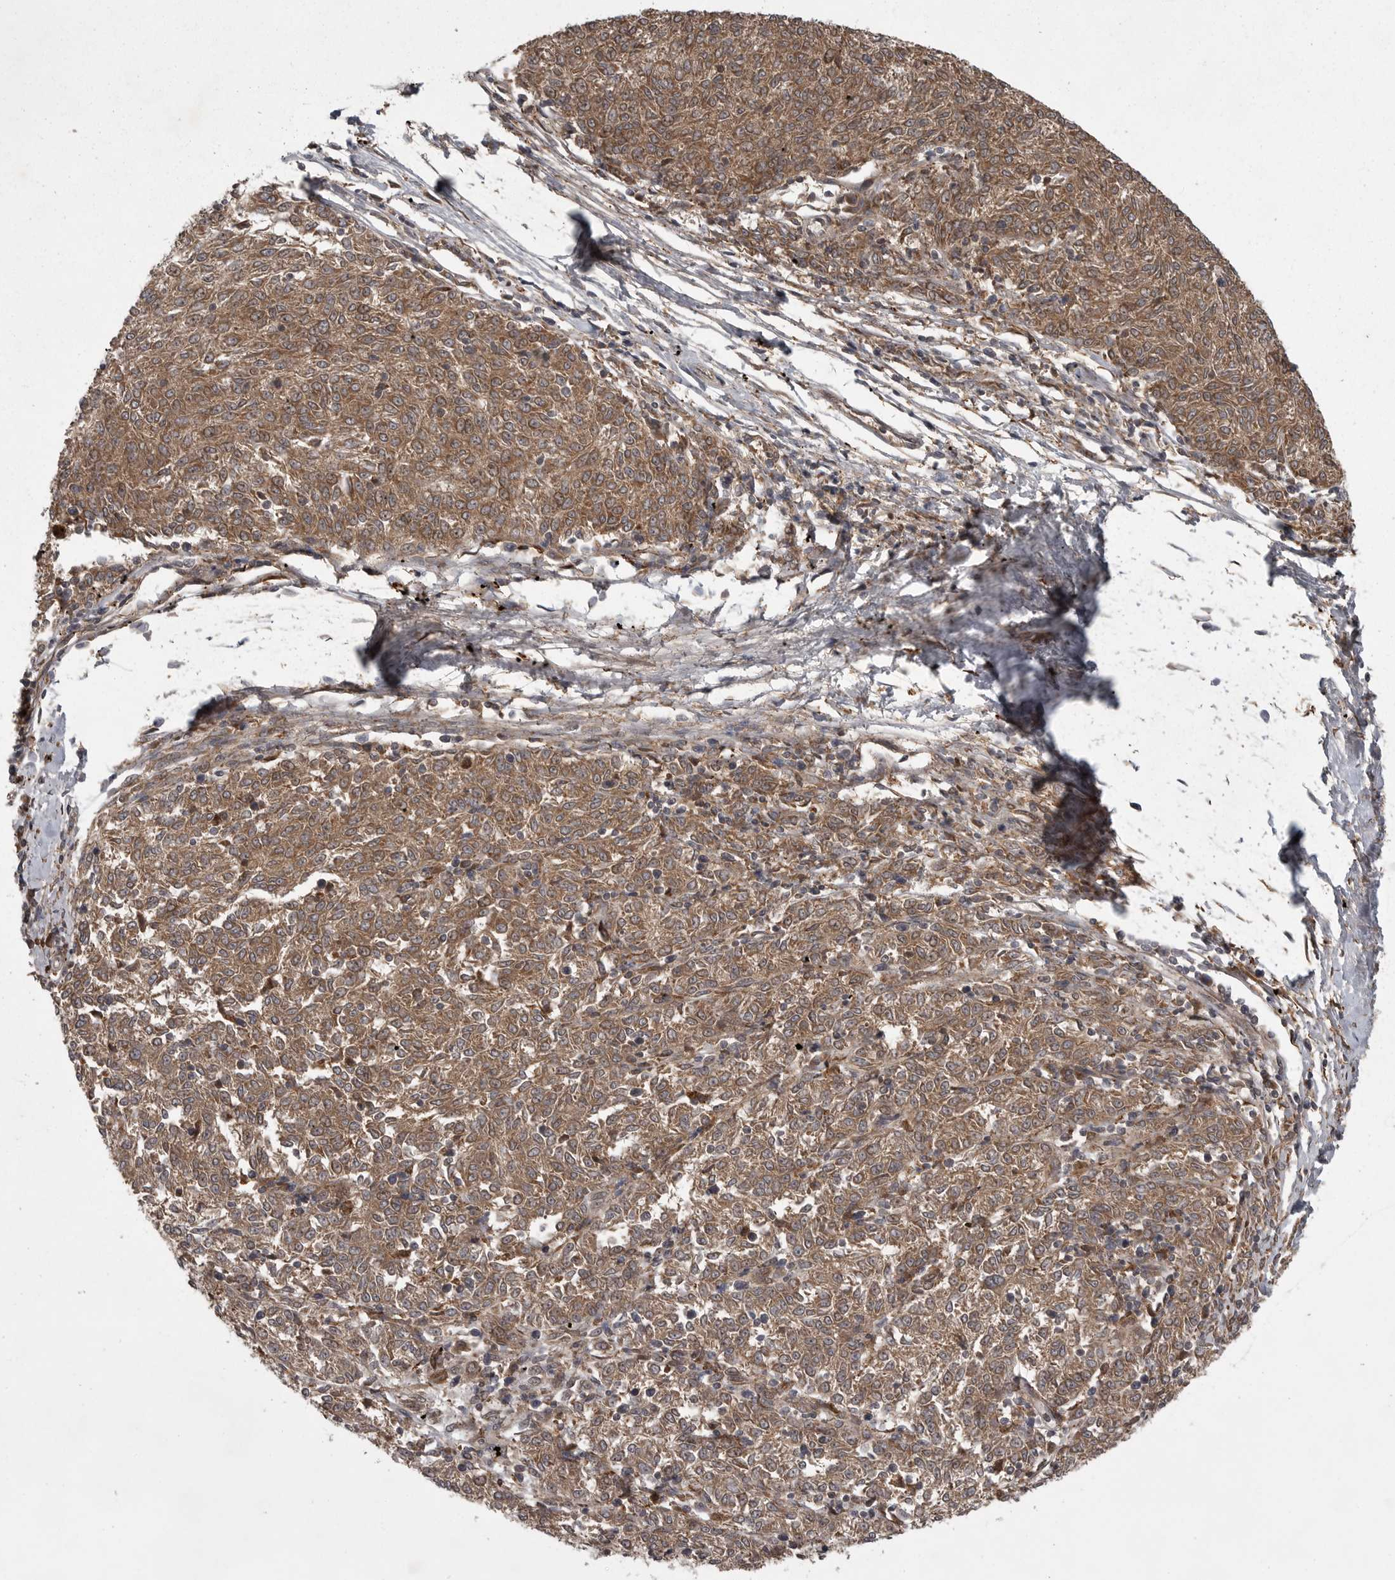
{"staining": {"intensity": "moderate", "quantity": ">75%", "location": "cytoplasmic/membranous"}, "tissue": "melanoma", "cell_type": "Tumor cells", "image_type": "cancer", "snomed": [{"axis": "morphology", "description": "Malignant melanoma, NOS"}, {"axis": "topography", "description": "Skin"}], "caption": "Melanoma tissue reveals moderate cytoplasmic/membranous staining in about >75% of tumor cells", "gene": "GPR31", "patient": {"sex": "female", "age": 72}}